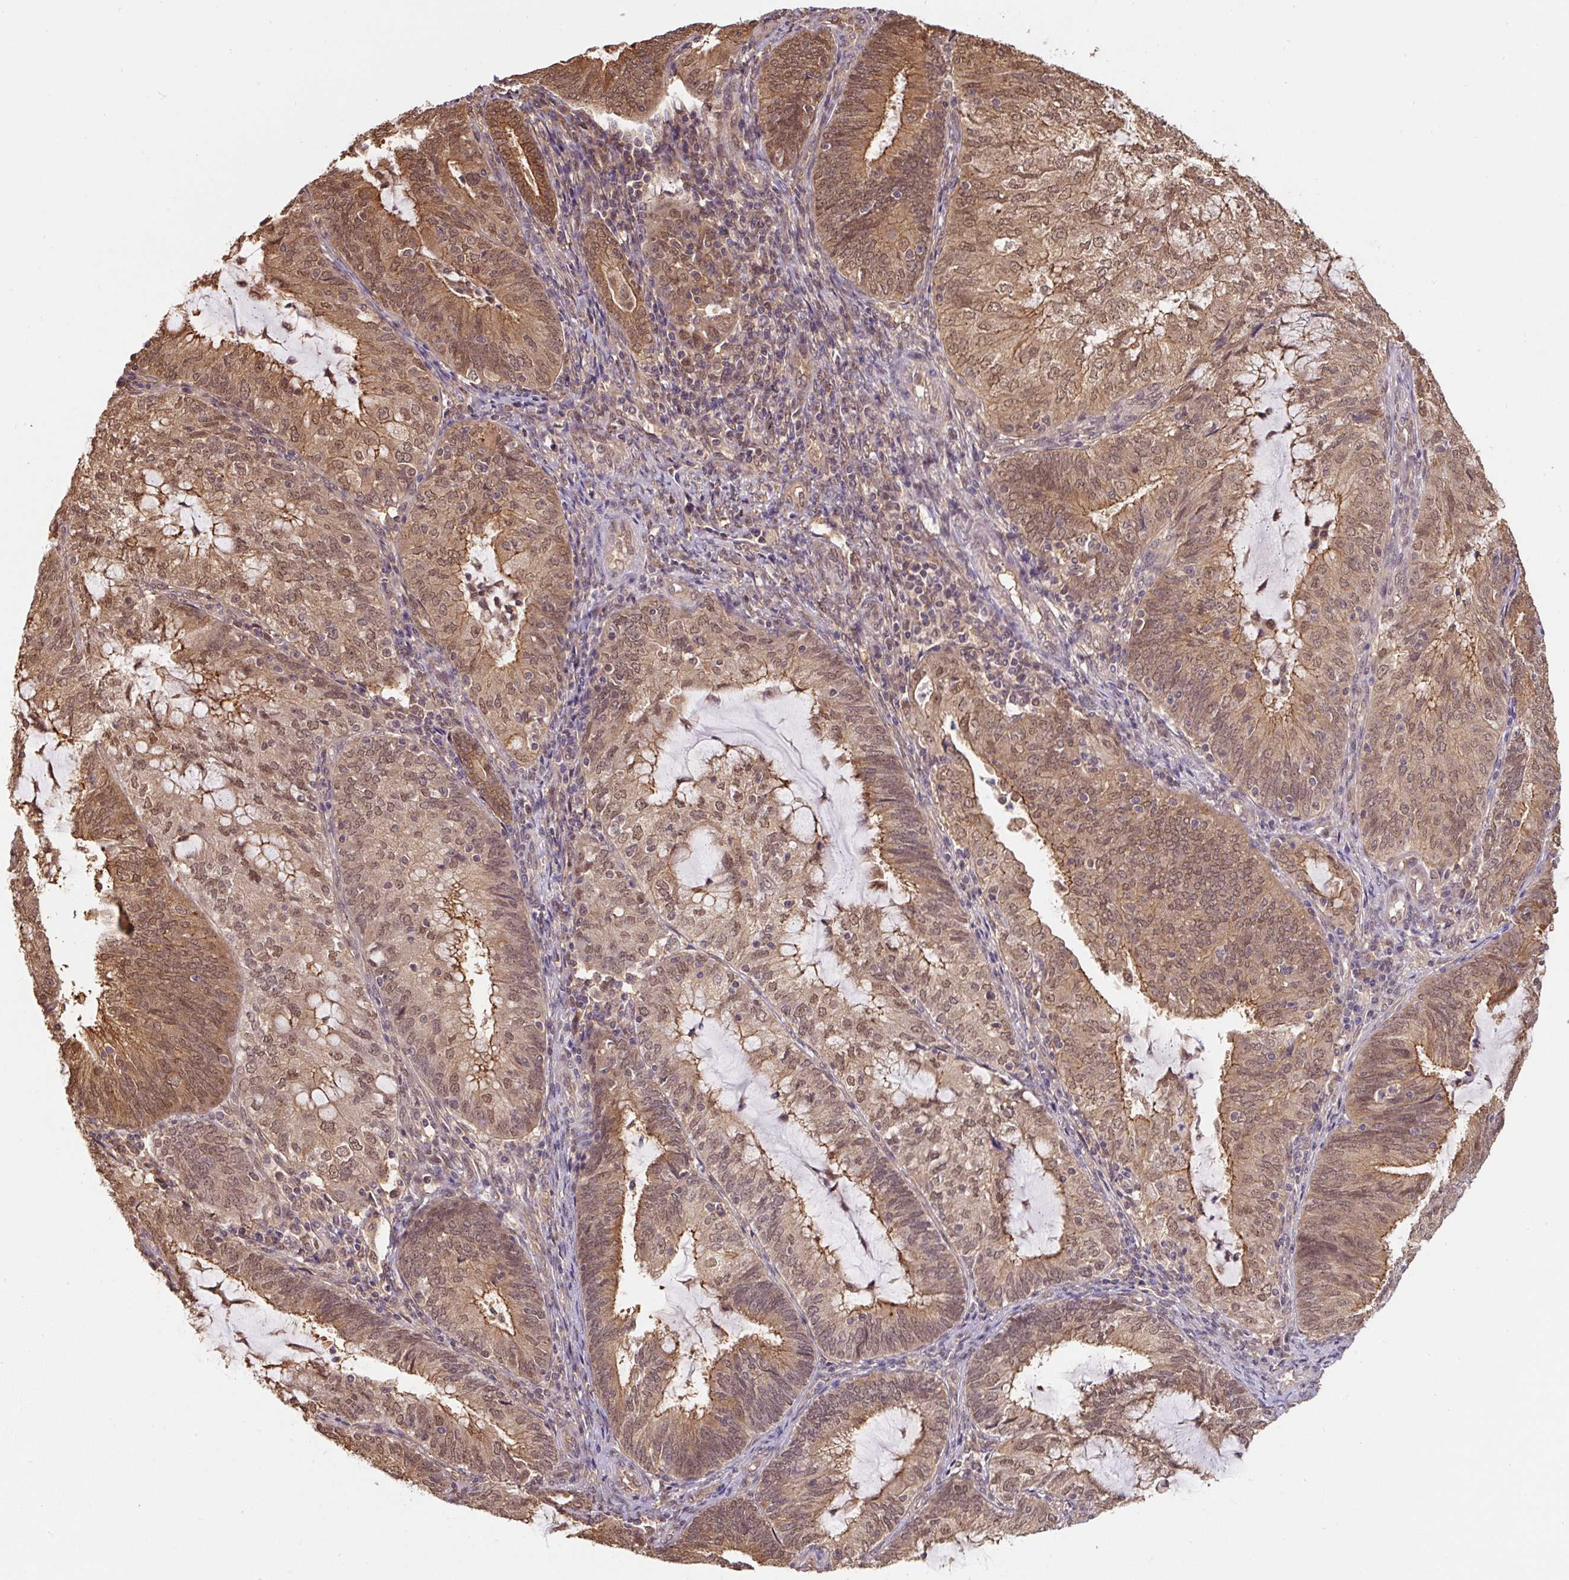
{"staining": {"intensity": "moderate", "quantity": ">75%", "location": "cytoplasmic/membranous,nuclear"}, "tissue": "endometrial cancer", "cell_type": "Tumor cells", "image_type": "cancer", "snomed": [{"axis": "morphology", "description": "Adenocarcinoma, NOS"}, {"axis": "topography", "description": "Endometrium"}], "caption": "An immunohistochemistry histopathology image of neoplastic tissue is shown. Protein staining in brown highlights moderate cytoplasmic/membranous and nuclear positivity in adenocarcinoma (endometrial) within tumor cells.", "gene": "ST13", "patient": {"sex": "female", "age": 81}}